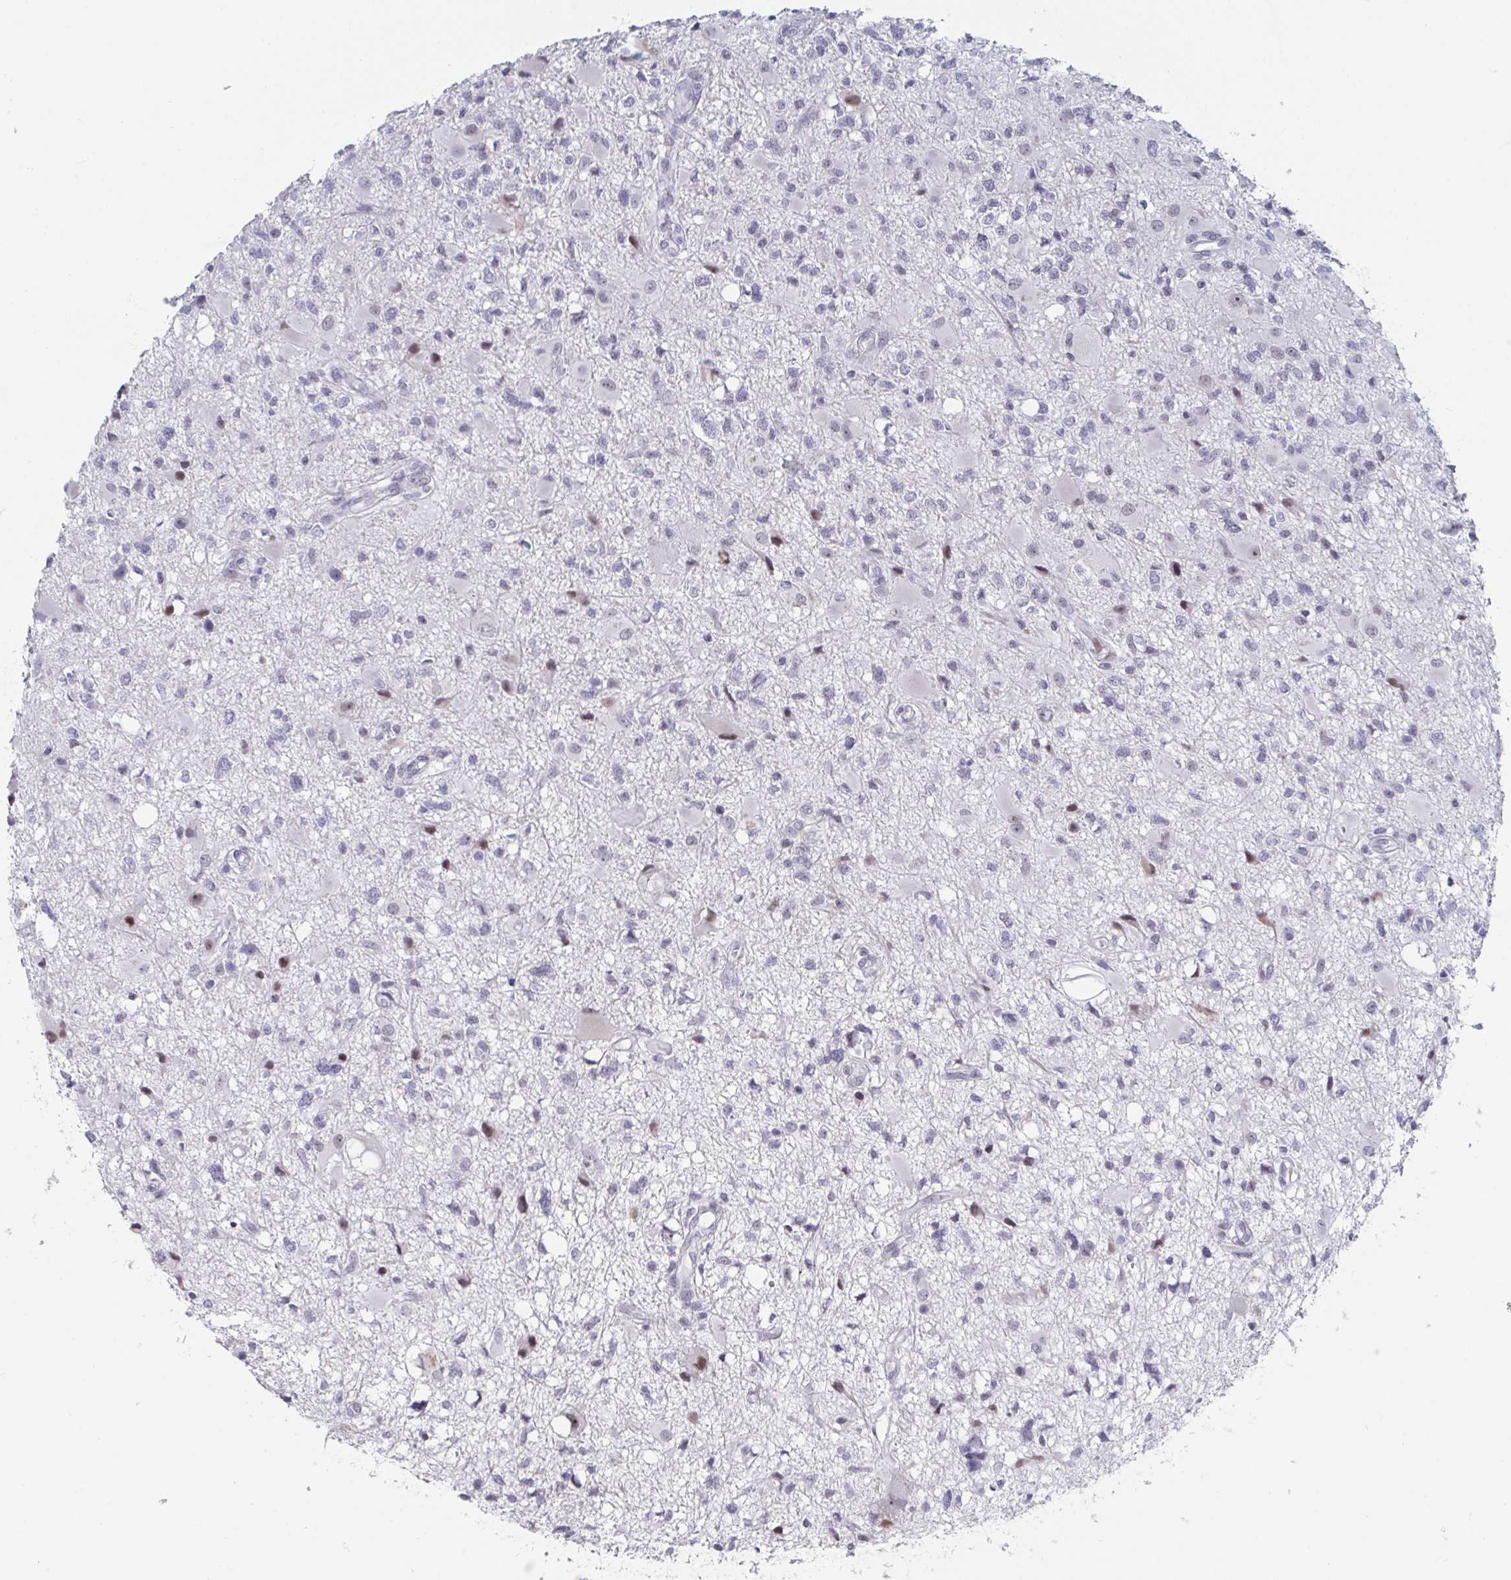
{"staining": {"intensity": "moderate", "quantity": "<25%", "location": "nuclear"}, "tissue": "glioma", "cell_type": "Tumor cells", "image_type": "cancer", "snomed": [{"axis": "morphology", "description": "Glioma, malignant, High grade"}, {"axis": "topography", "description": "Brain"}], "caption": "Brown immunohistochemical staining in malignant glioma (high-grade) demonstrates moderate nuclear positivity in approximately <25% of tumor cells. Using DAB (3,3'-diaminobenzidine) (brown) and hematoxylin (blue) stains, captured at high magnification using brightfield microscopy.", "gene": "NR1H2", "patient": {"sex": "male", "age": 54}}